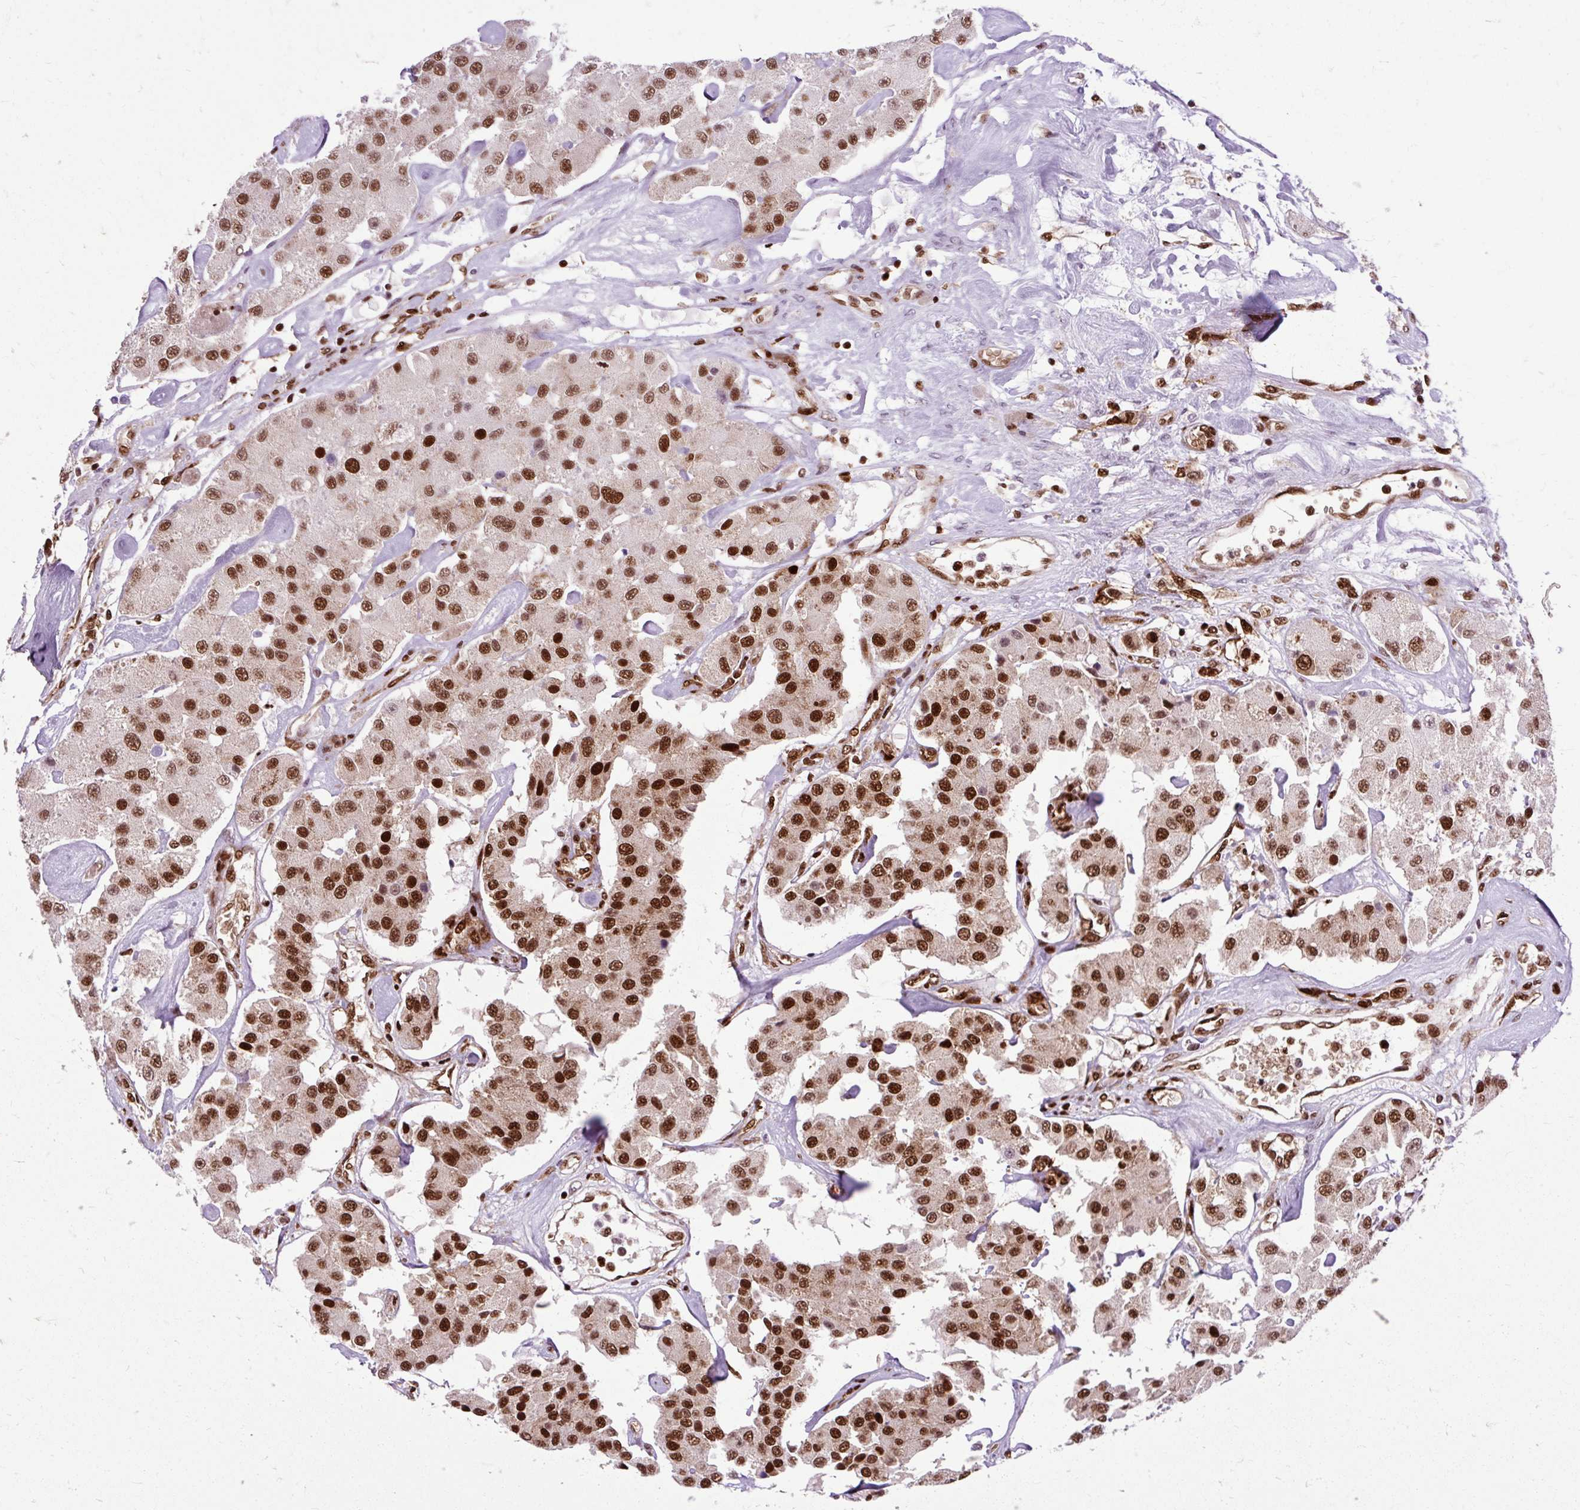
{"staining": {"intensity": "strong", "quantity": ">75%", "location": "nuclear"}, "tissue": "carcinoid", "cell_type": "Tumor cells", "image_type": "cancer", "snomed": [{"axis": "morphology", "description": "Carcinoid, malignant, NOS"}, {"axis": "topography", "description": "Pancreas"}], "caption": "An immunohistochemistry photomicrograph of tumor tissue is shown. Protein staining in brown highlights strong nuclear positivity in carcinoid within tumor cells.", "gene": "FUS", "patient": {"sex": "male", "age": 41}}